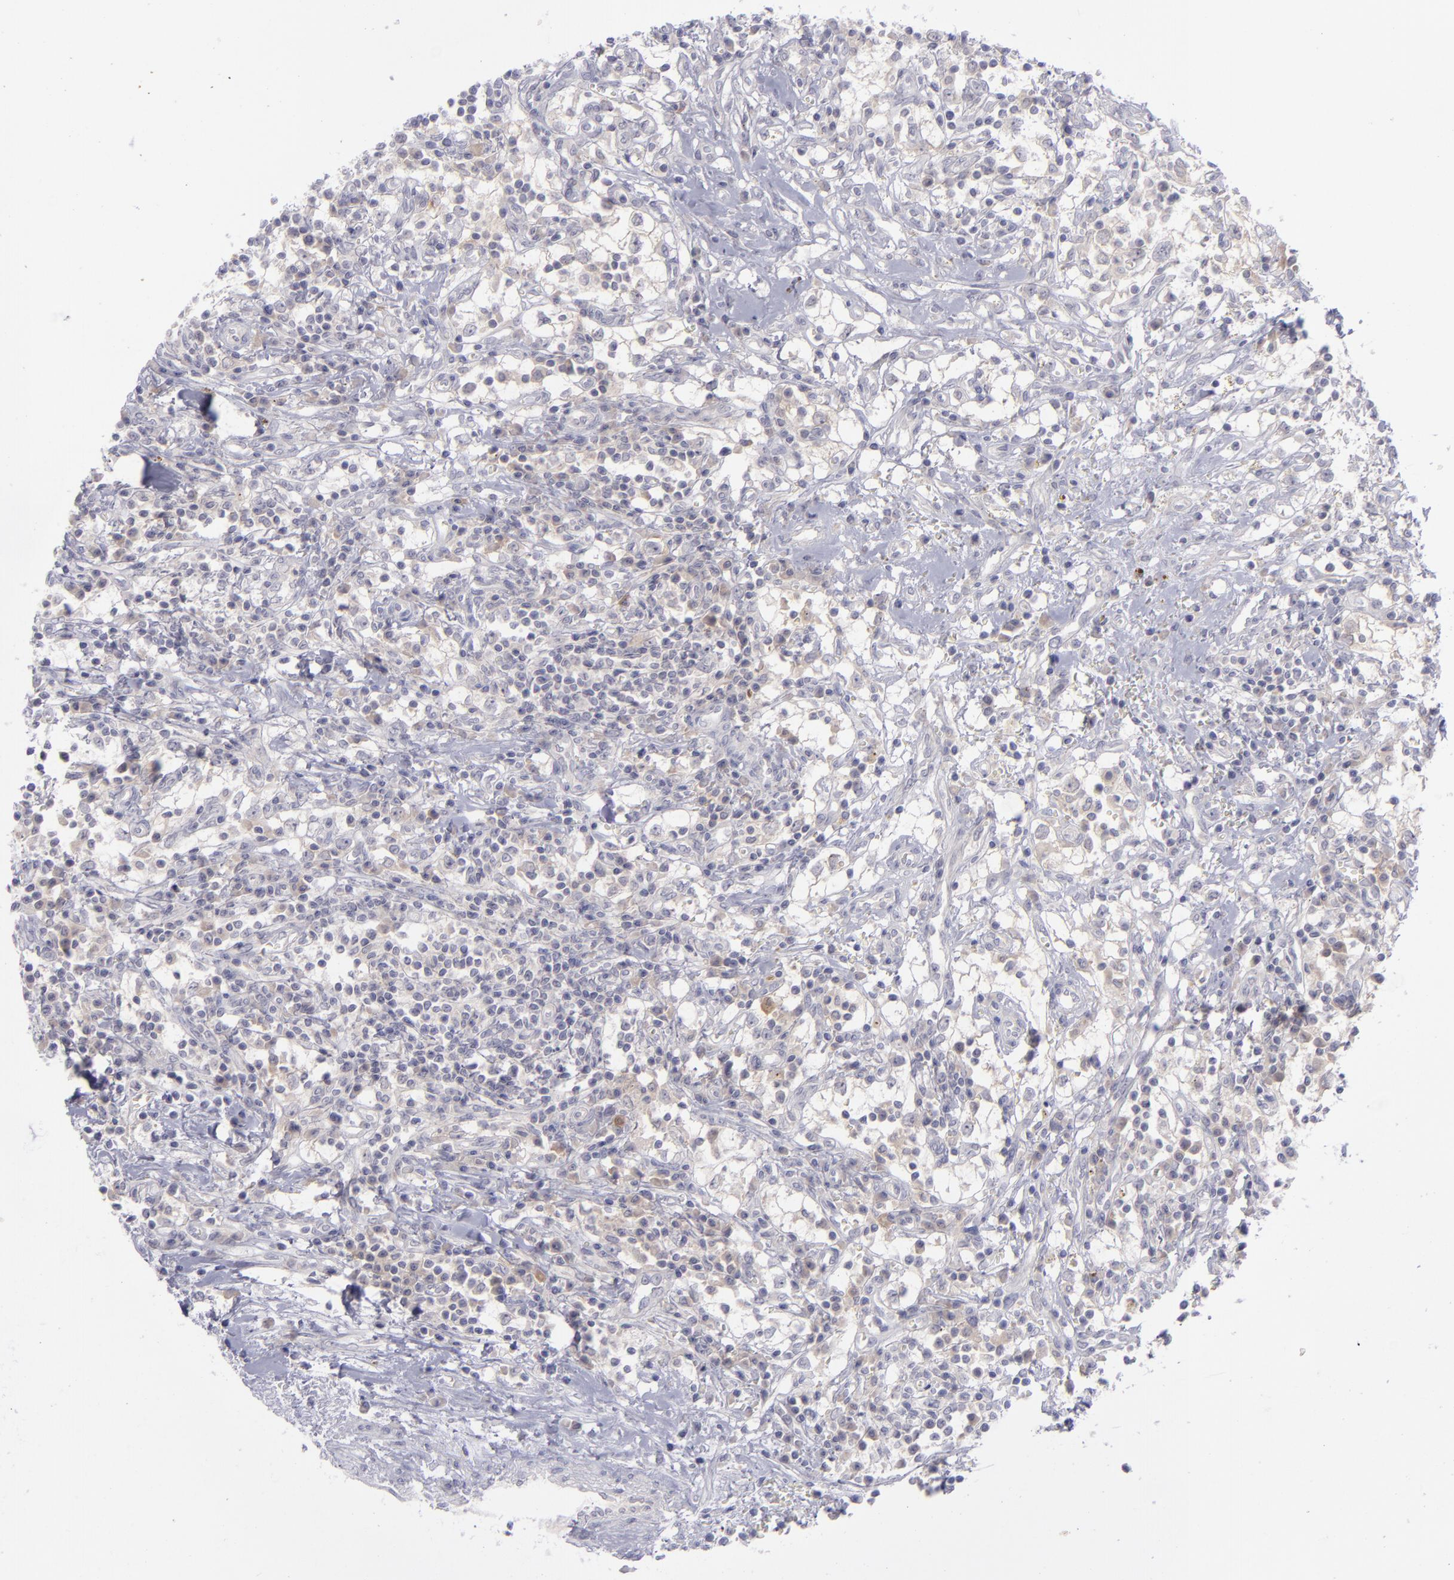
{"staining": {"intensity": "negative", "quantity": "none", "location": "none"}, "tissue": "renal cancer", "cell_type": "Tumor cells", "image_type": "cancer", "snomed": [{"axis": "morphology", "description": "Adenocarcinoma, NOS"}, {"axis": "topography", "description": "Kidney"}], "caption": "Immunohistochemistry (IHC) photomicrograph of renal cancer (adenocarcinoma) stained for a protein (brown), which demonstrates no expression in tumor cells.", "gene": "EVPL", "patient": {"sex": "male", "age": 82}}